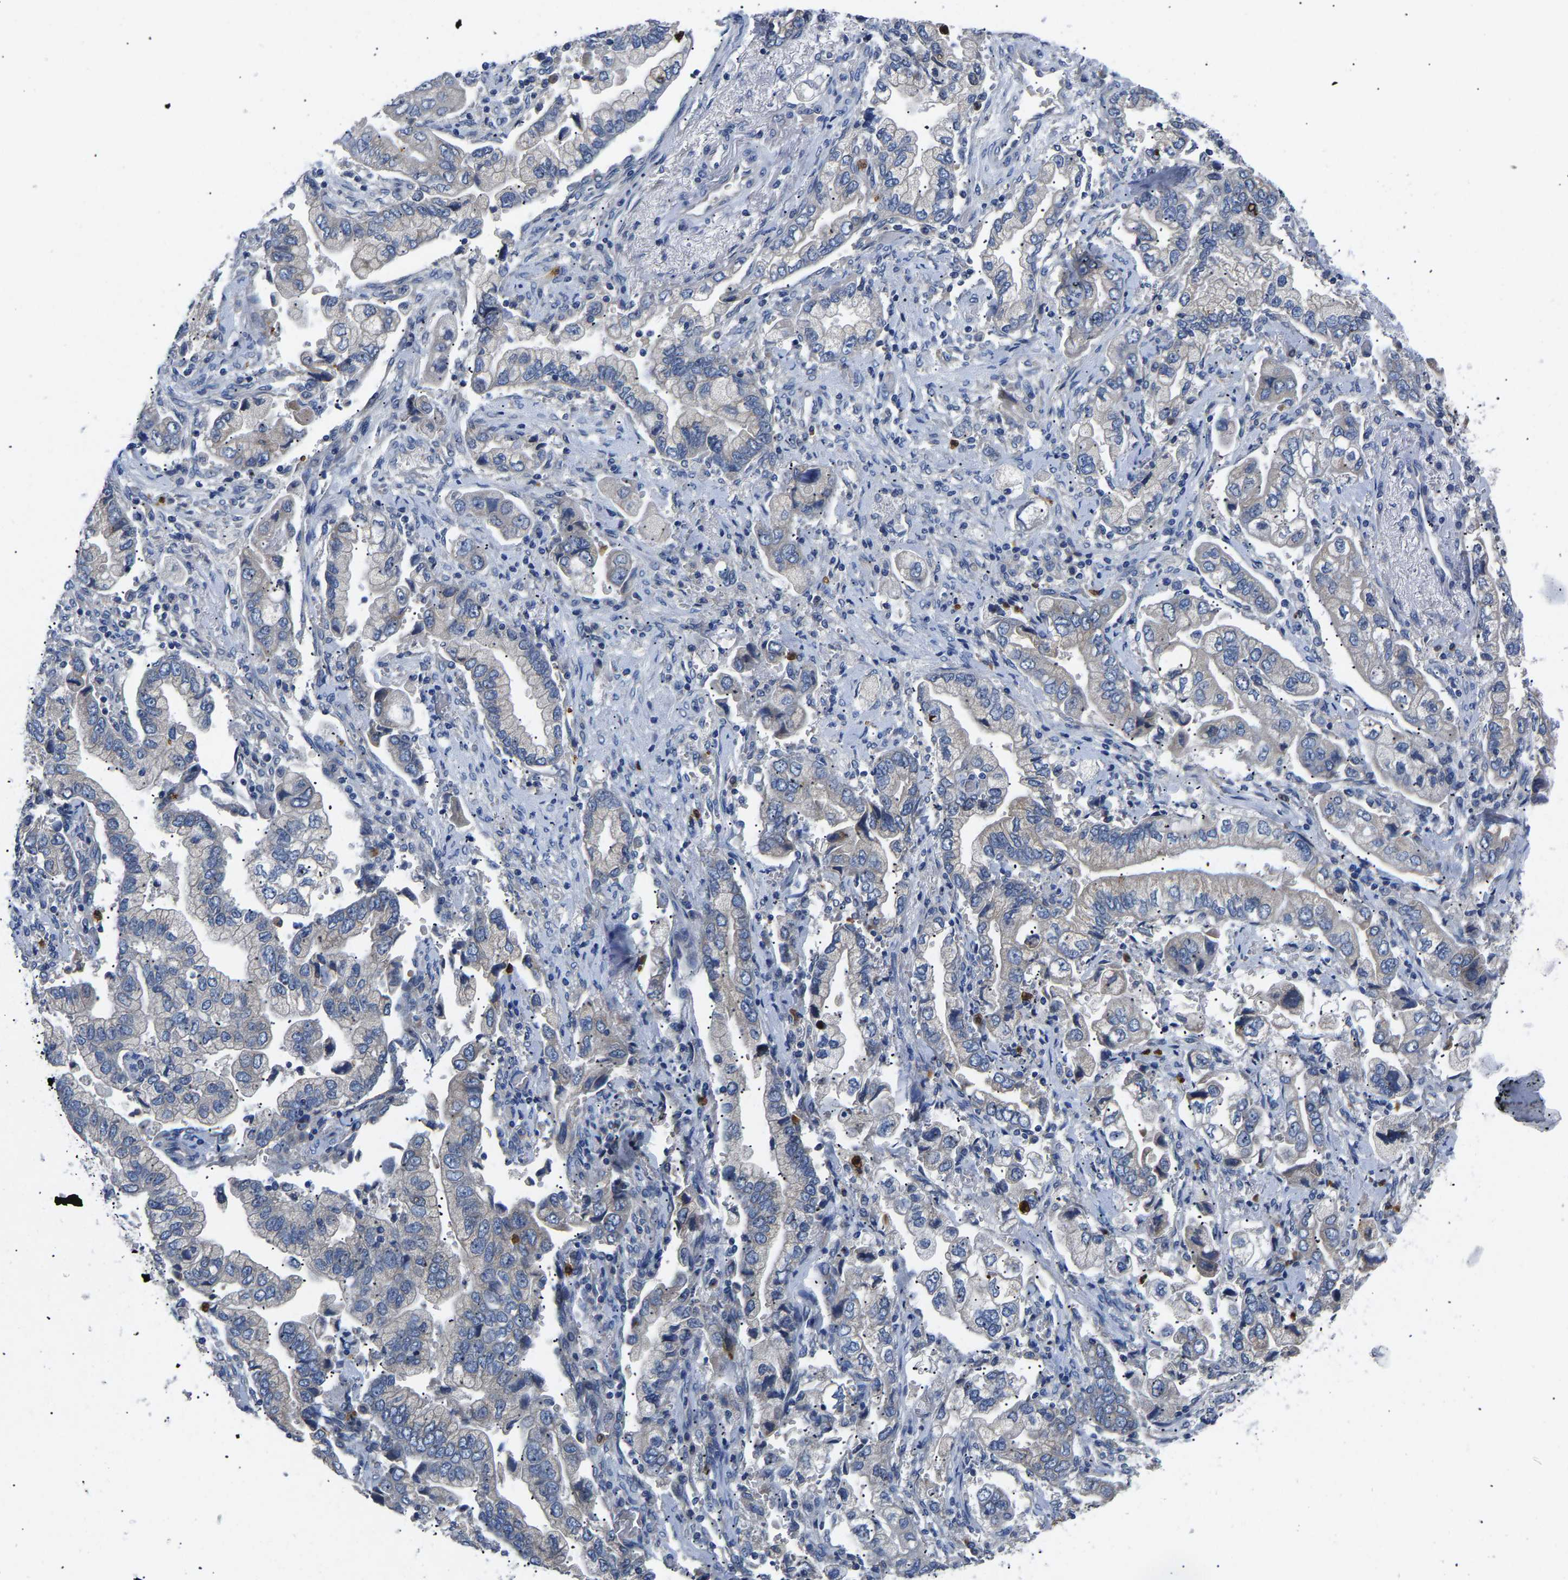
{"staining": {"intensity": "negative", "quantity": "none", "location": "none"}, "tissue": "stomach cancer", "cell_type": "Tumor cells", "image_type": "cancer", "snomed": [{"axis": "morphology", "description": "Normal tissue, NOS"}, {"axis": "morphology", "description": "Adenocarcinoma, NOS"}, {"axis": "topography", "description": "Stomach"}], "caption": "An IHC micrograph of stomach cancer (adenocarcinoma) is shown. There is no staining in tumor cells of stomach cancer (adenocarcinoma).", "gene": "TOR1B", "patient": {"sex": "male", "age": 62}}